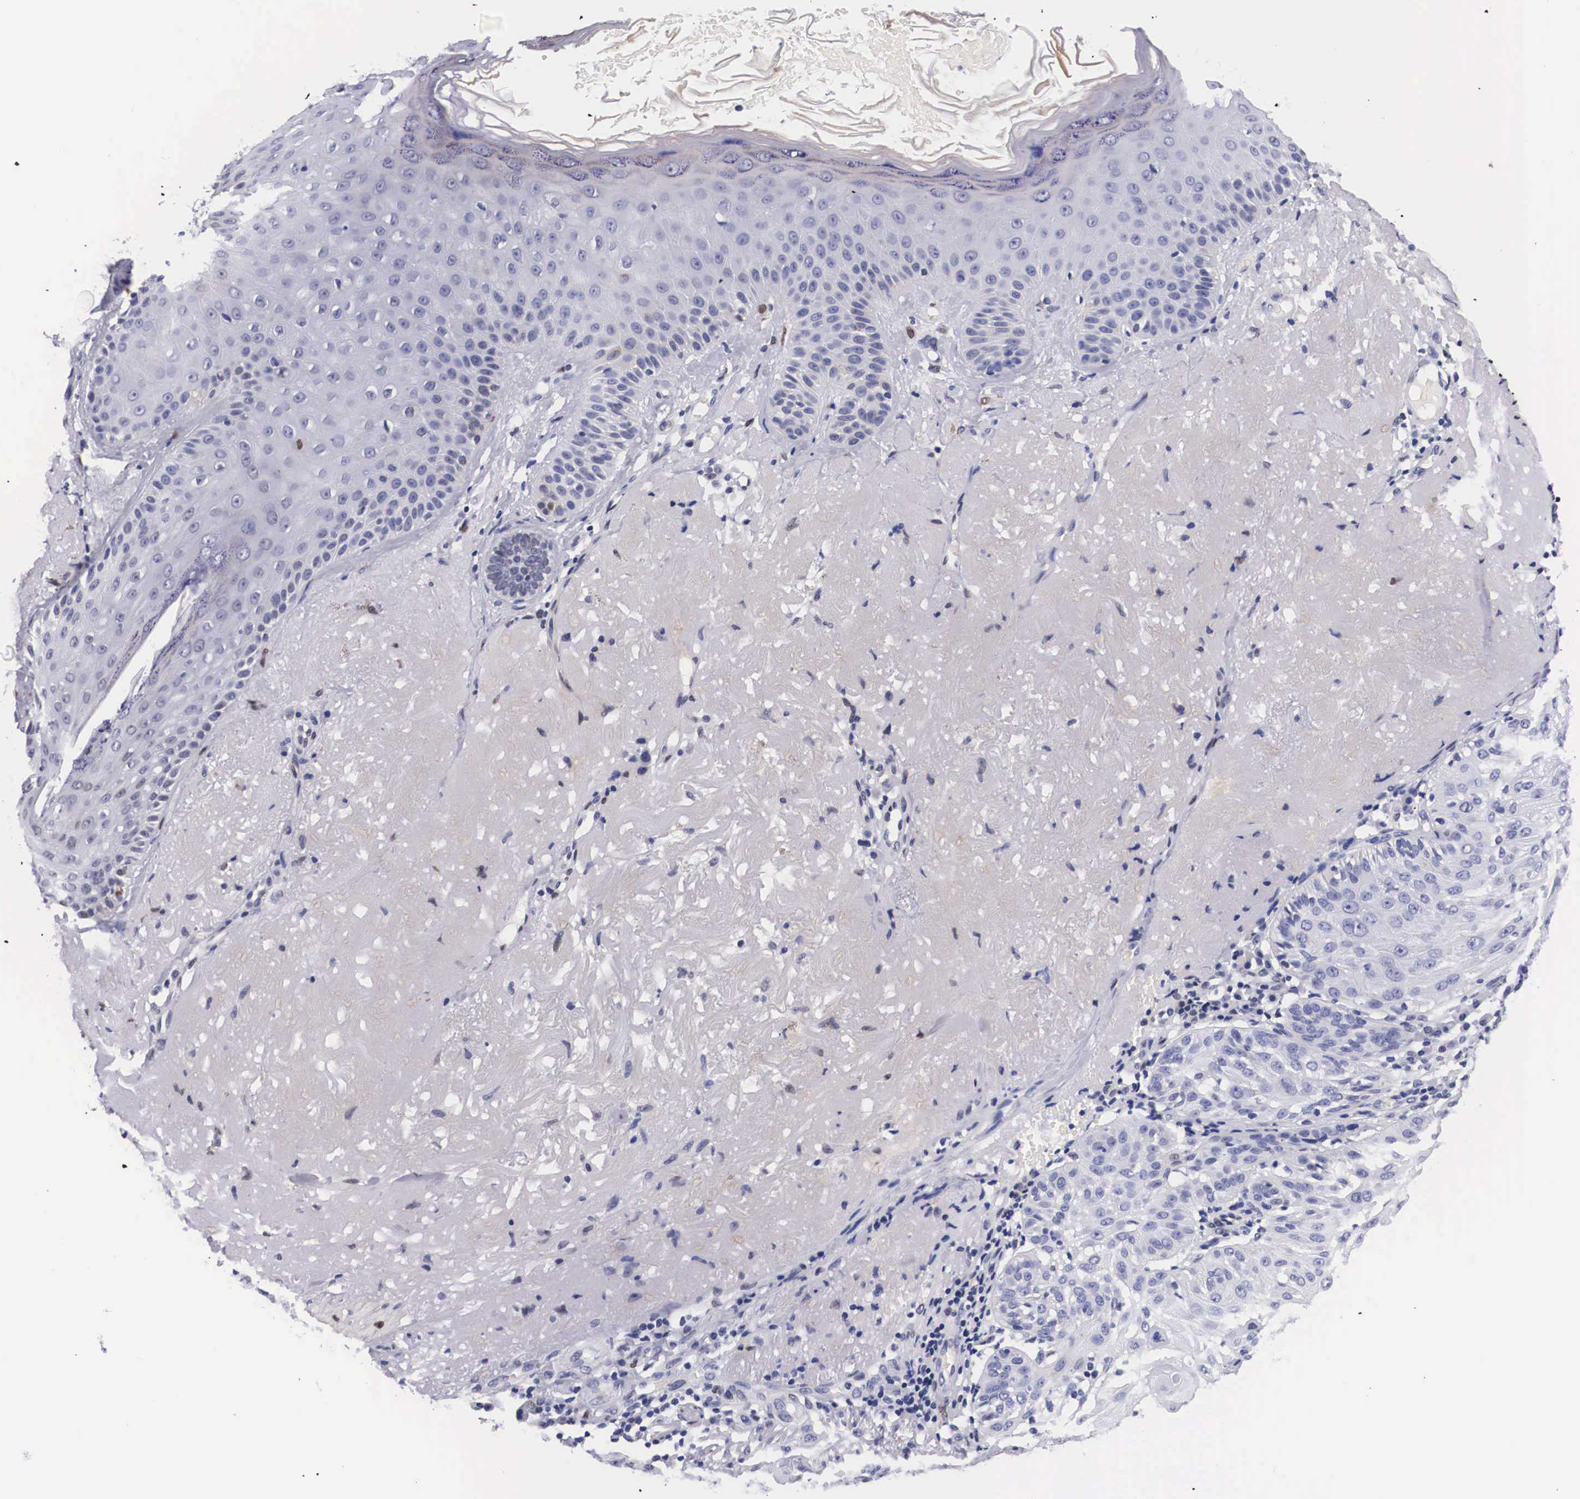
{"staining": {"intensity": "negative", "quantity": "none", "location": "none"}, "tissue": "skin cancer", "cell_type": "Tumor cells", "image_type": "cancer", "snomed": [{"axis": "morphology", "description": "Squamous cell carcinoma, NOS"}, {"axis": "topography", "description": "Skin"}], "caption": "There is no significant staining in tumor cells of skin cancer.", "gene": "KHDRBS3", "patient": {"sex": "female", "age": 89}}